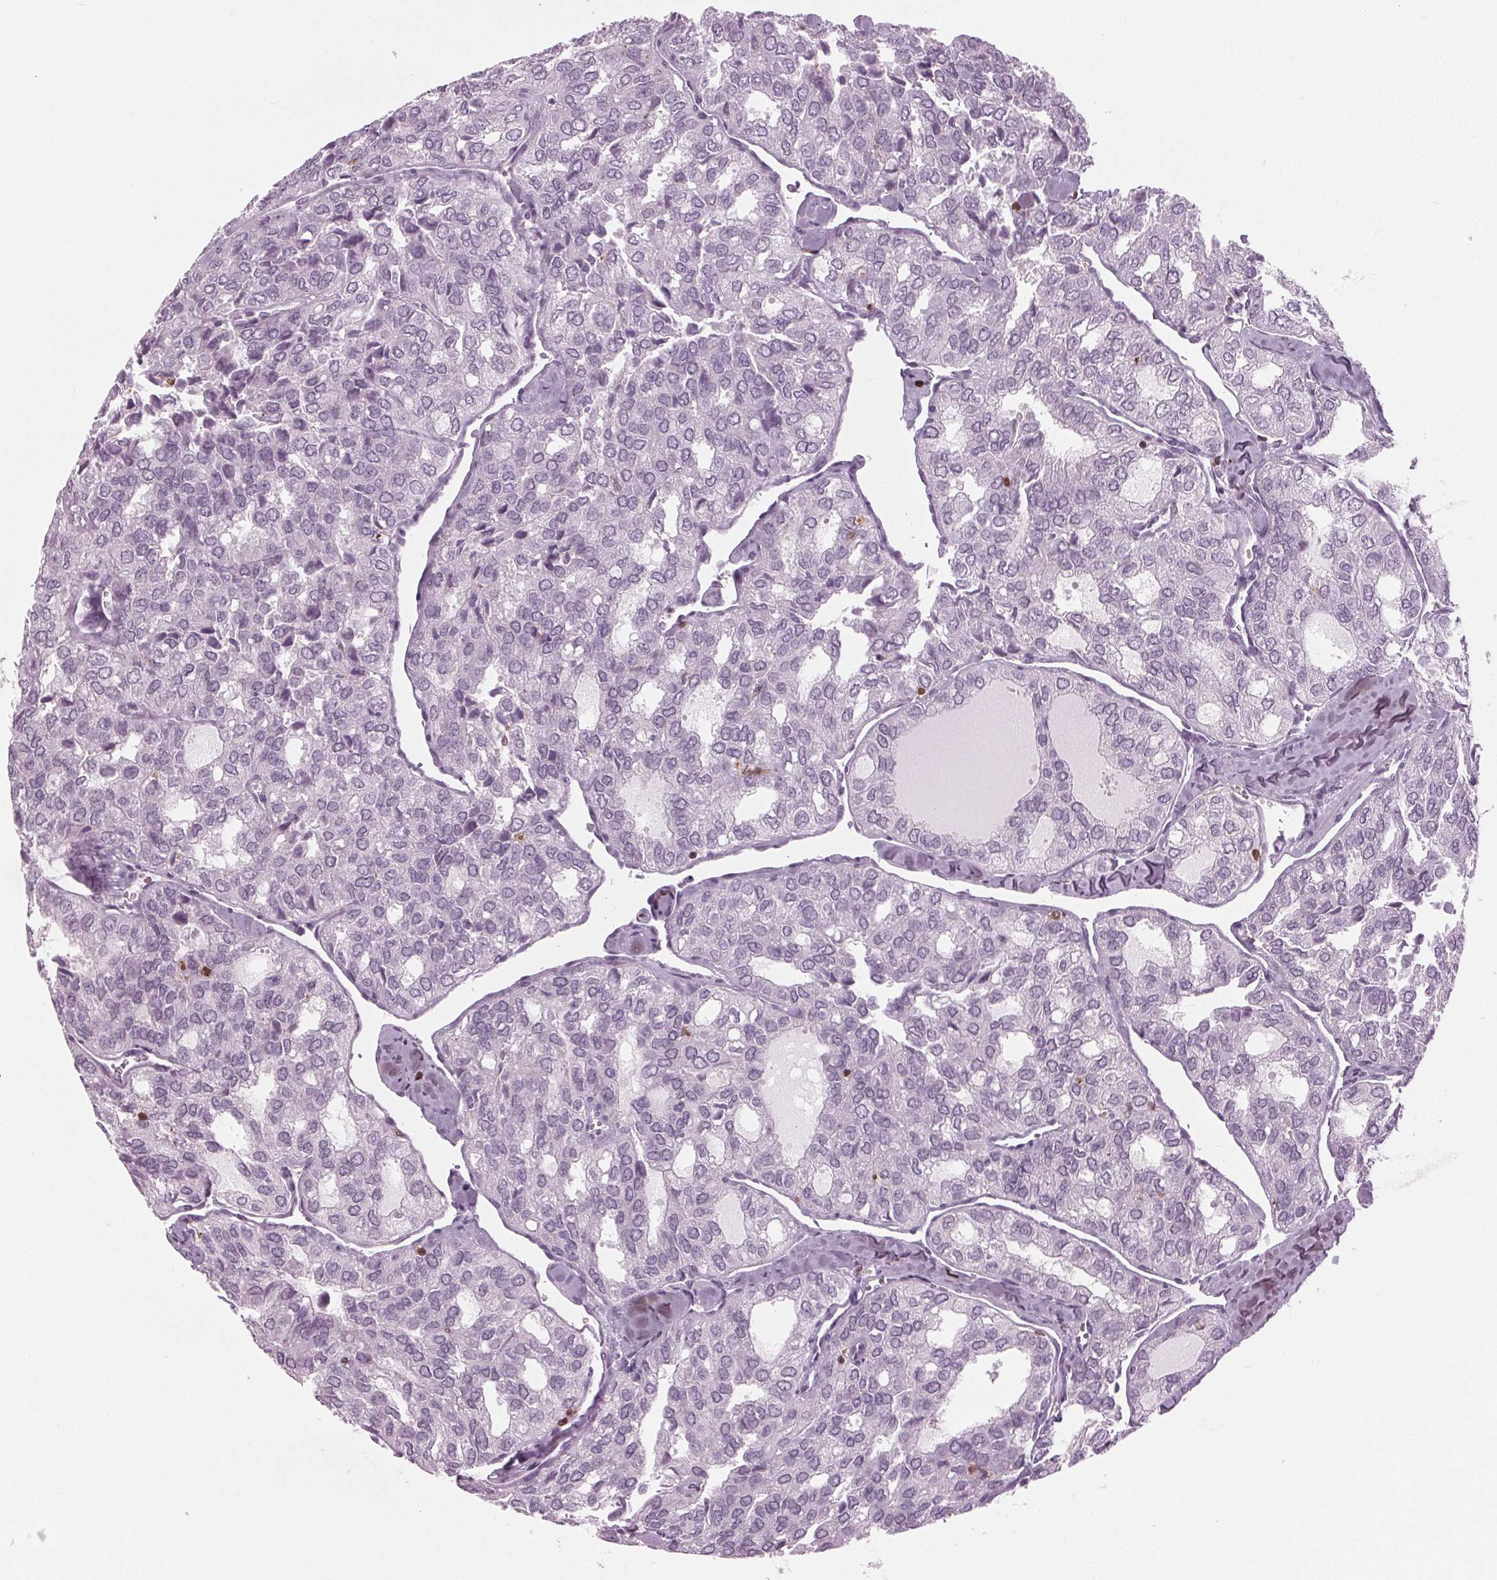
{"staining": {"intensity": "negative", "quantity": "none", "location": "none"}, "tissue": "thyroid cancer", "cell_type": "Tumor cells", "image_type": "cancer", "snomed": [{"axis": "morphology", "description": "Follicular adenoma carcinoma, NOS"}, {"axis": "topography", "description": "Thyroid gland"}], "caption": "This micrograph is of thyroid cancer stained with immunohistochemistry (IHC) to label a protein in brown with the nuclei are counter-stained blue. There is no staining in tumor cells.", "gene": "BTLA", "patient": {"sex": "male", "age": 75}}